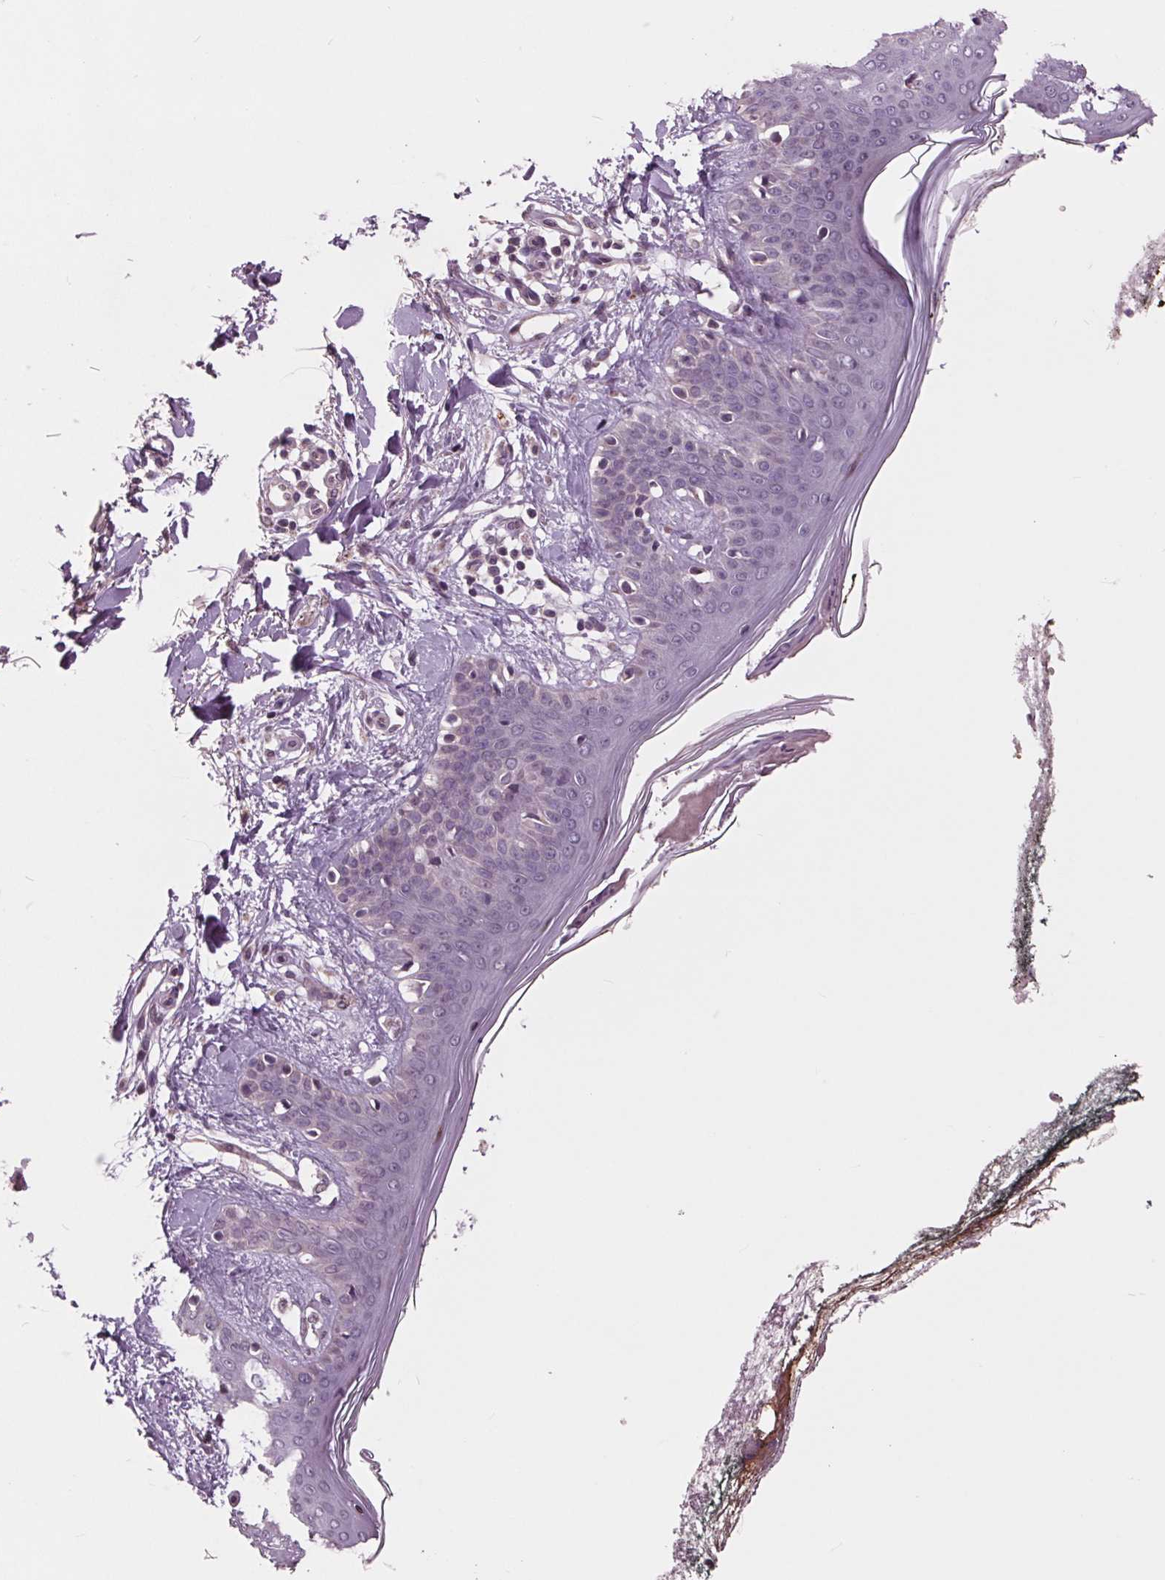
{"staining": {"intensity": "negative", "quantity": "none", "location": "none"}, "tissue": "skin", "cell_type": "Fibroblasts", "image_type": "normal", "snomed": [{"axis": "morphology", "description": "Normal tissue, NOS"}, {"axis": "topography", "description": "Skin"}], "caption": "DAB (3,3'-diaminobenzidine) immunohistochemical staining of unremarkable human skin displays no significant positivity in fibroblasts. Brightfield microscopy of immunohistochemistry (IHC) stained with DAB (3,3'-diaminobenzidine) (brown) and hematoxylin (blue), captured at high magnification.", "gene": "MAPK8", "patient": {"sex": "female", "age": 34}}